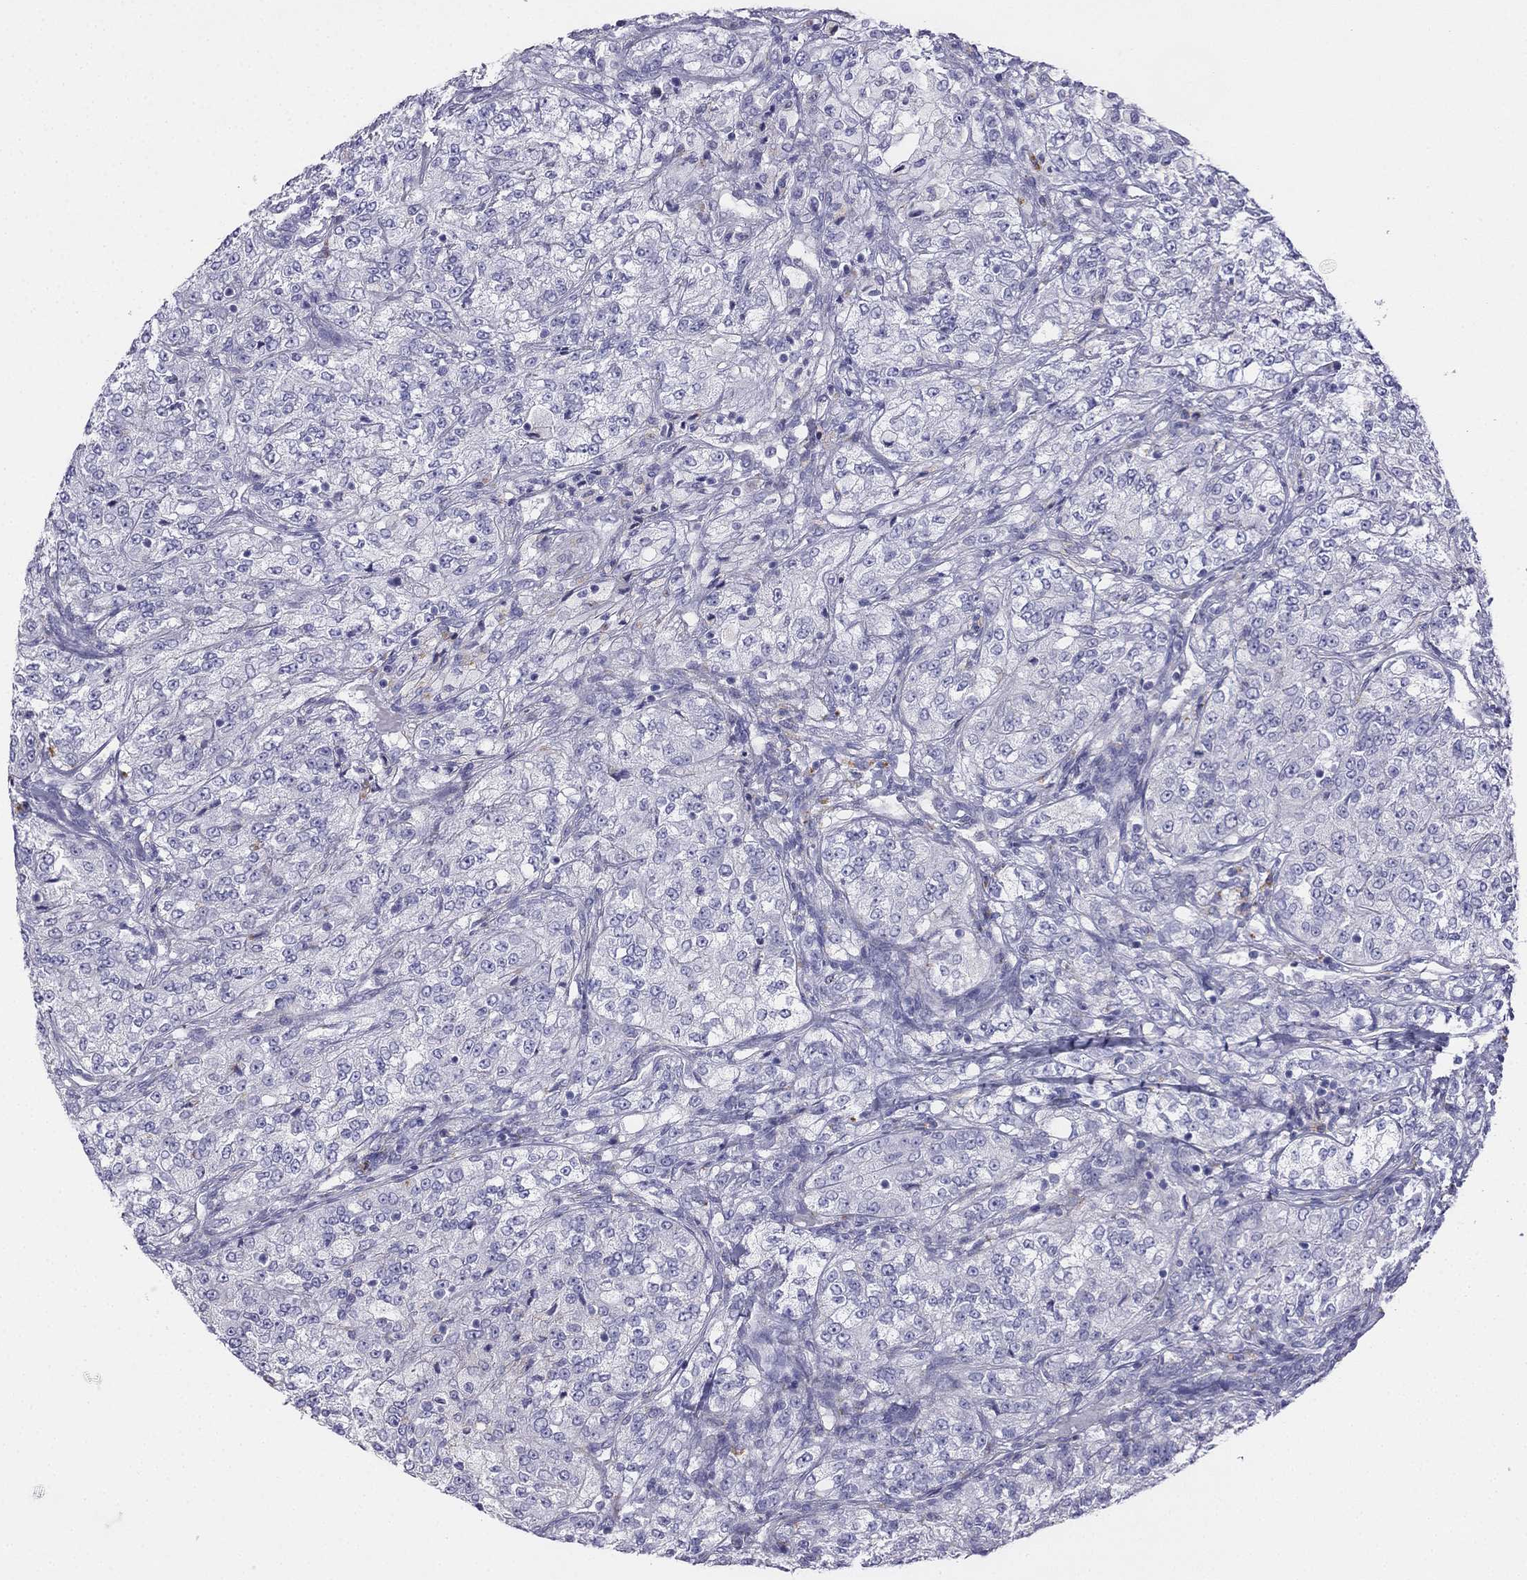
{"staining": {"intensity": "negative", "quantity": "none", "location": "none"}, "tissue": "renal cancer", "cell_type": "Tumor cells", "image_type": "cancer", "snomed": [{"axis": "morphology", "description": "Adenocarcinoma, NOS"}, {"axis": "topography", "description": "Kidney"}], "caption": "An IHC photomicrograph of renal cancer is shown. There is no staining in tumor cells of renal cancer.", "gene": "ALOXE3", "patient": {"sex": "female", "age": 63}}